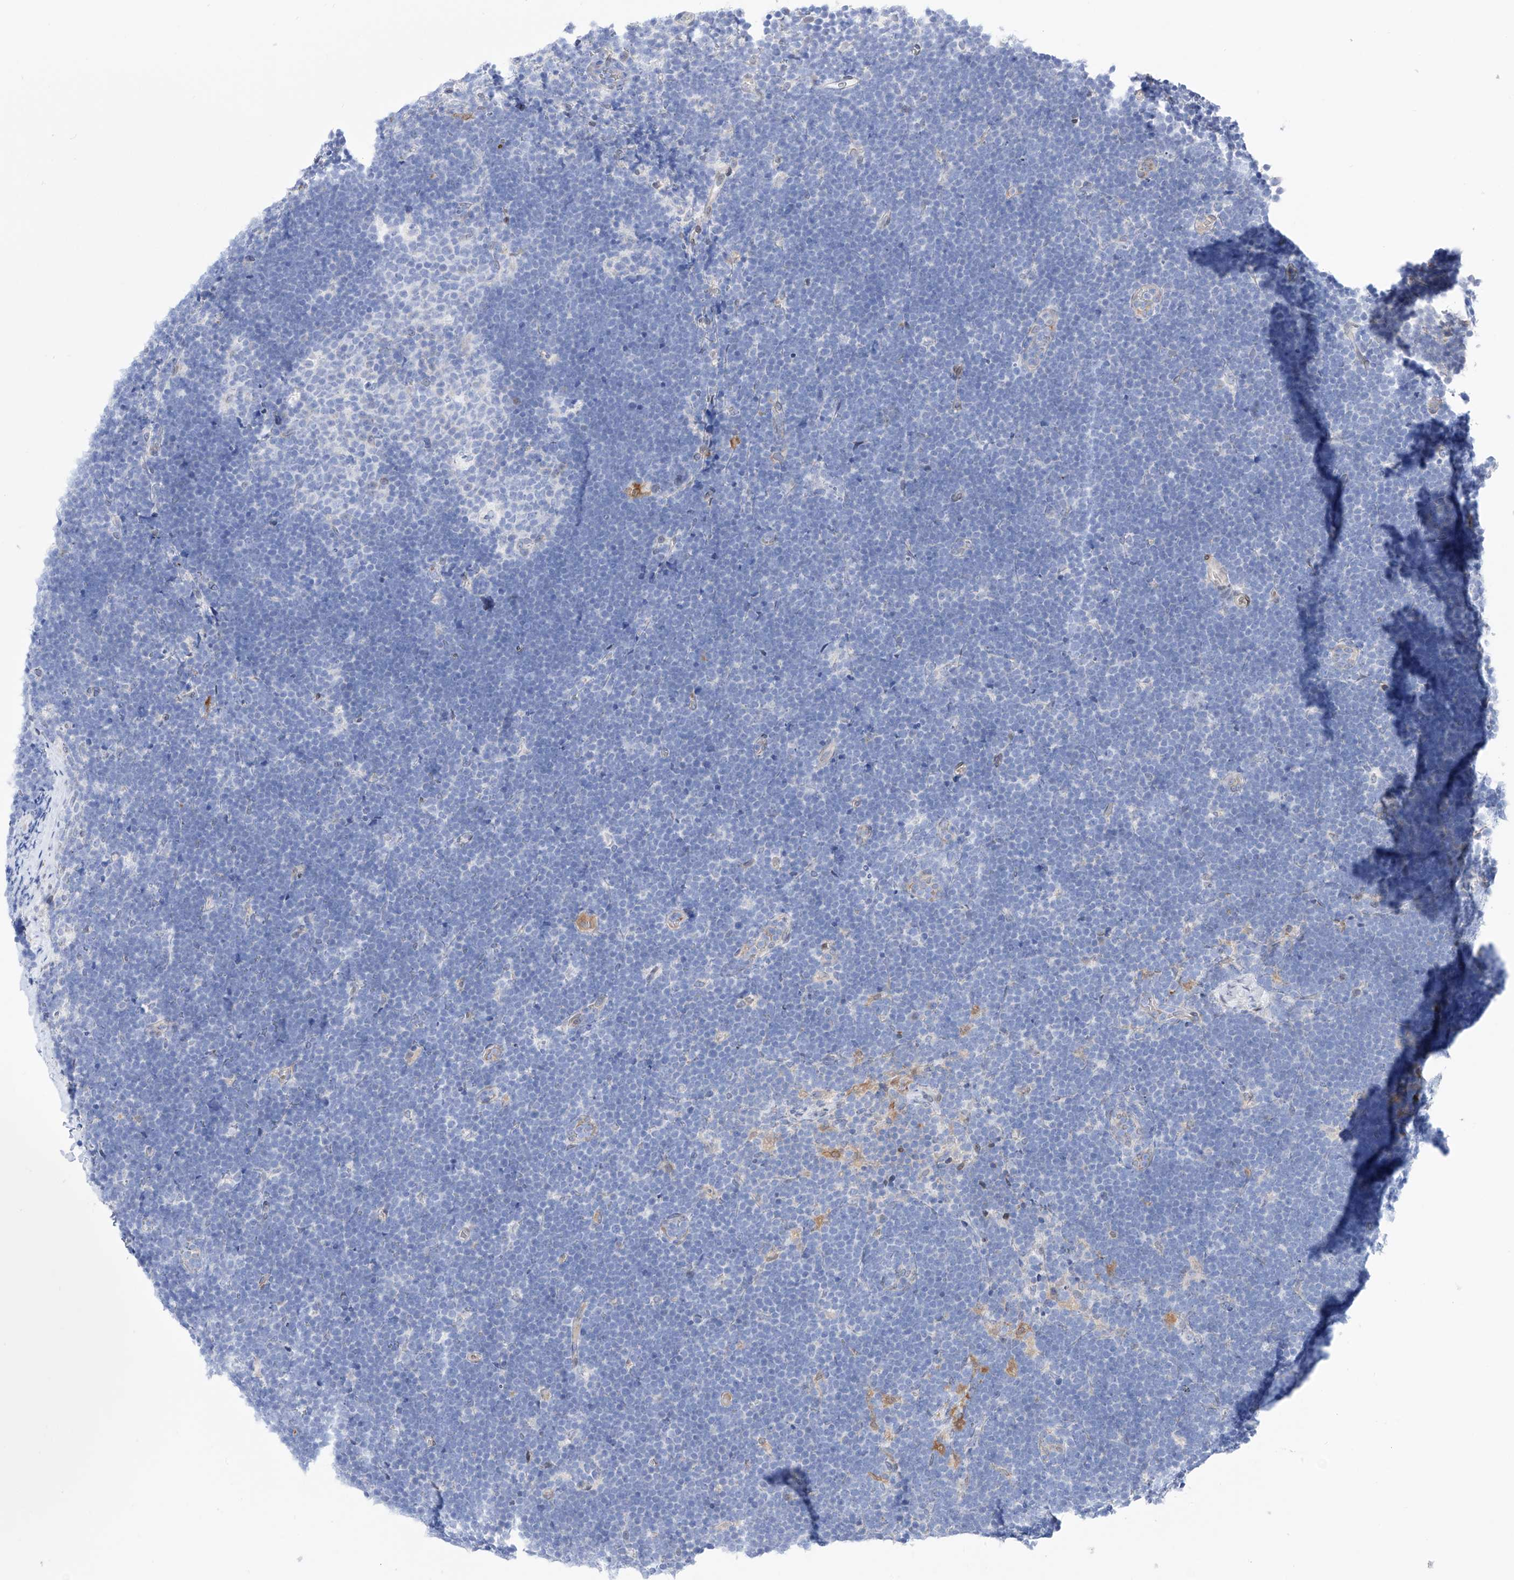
{"staining": {"intensity": "negative", "quantity": "none", "location": "none"}, "tissue": "lymphoma", "cell_type": "Tumor cells", "image_type": "cancer", "snomed": [{"axis": "morphology", "description": "Malignant lymphoma, non-Hodgkin's type, High grade"}, {"axis": "topography", "description": "Lymph node"}], "caption": "This is an immunohistochemistry image of human malignant lymphoma, non-Hodgkin's type (high-grade). There is no staining in tumor cells.", "gene": "LCLAT1", "patient": {"sex": "male", "age": 13}}